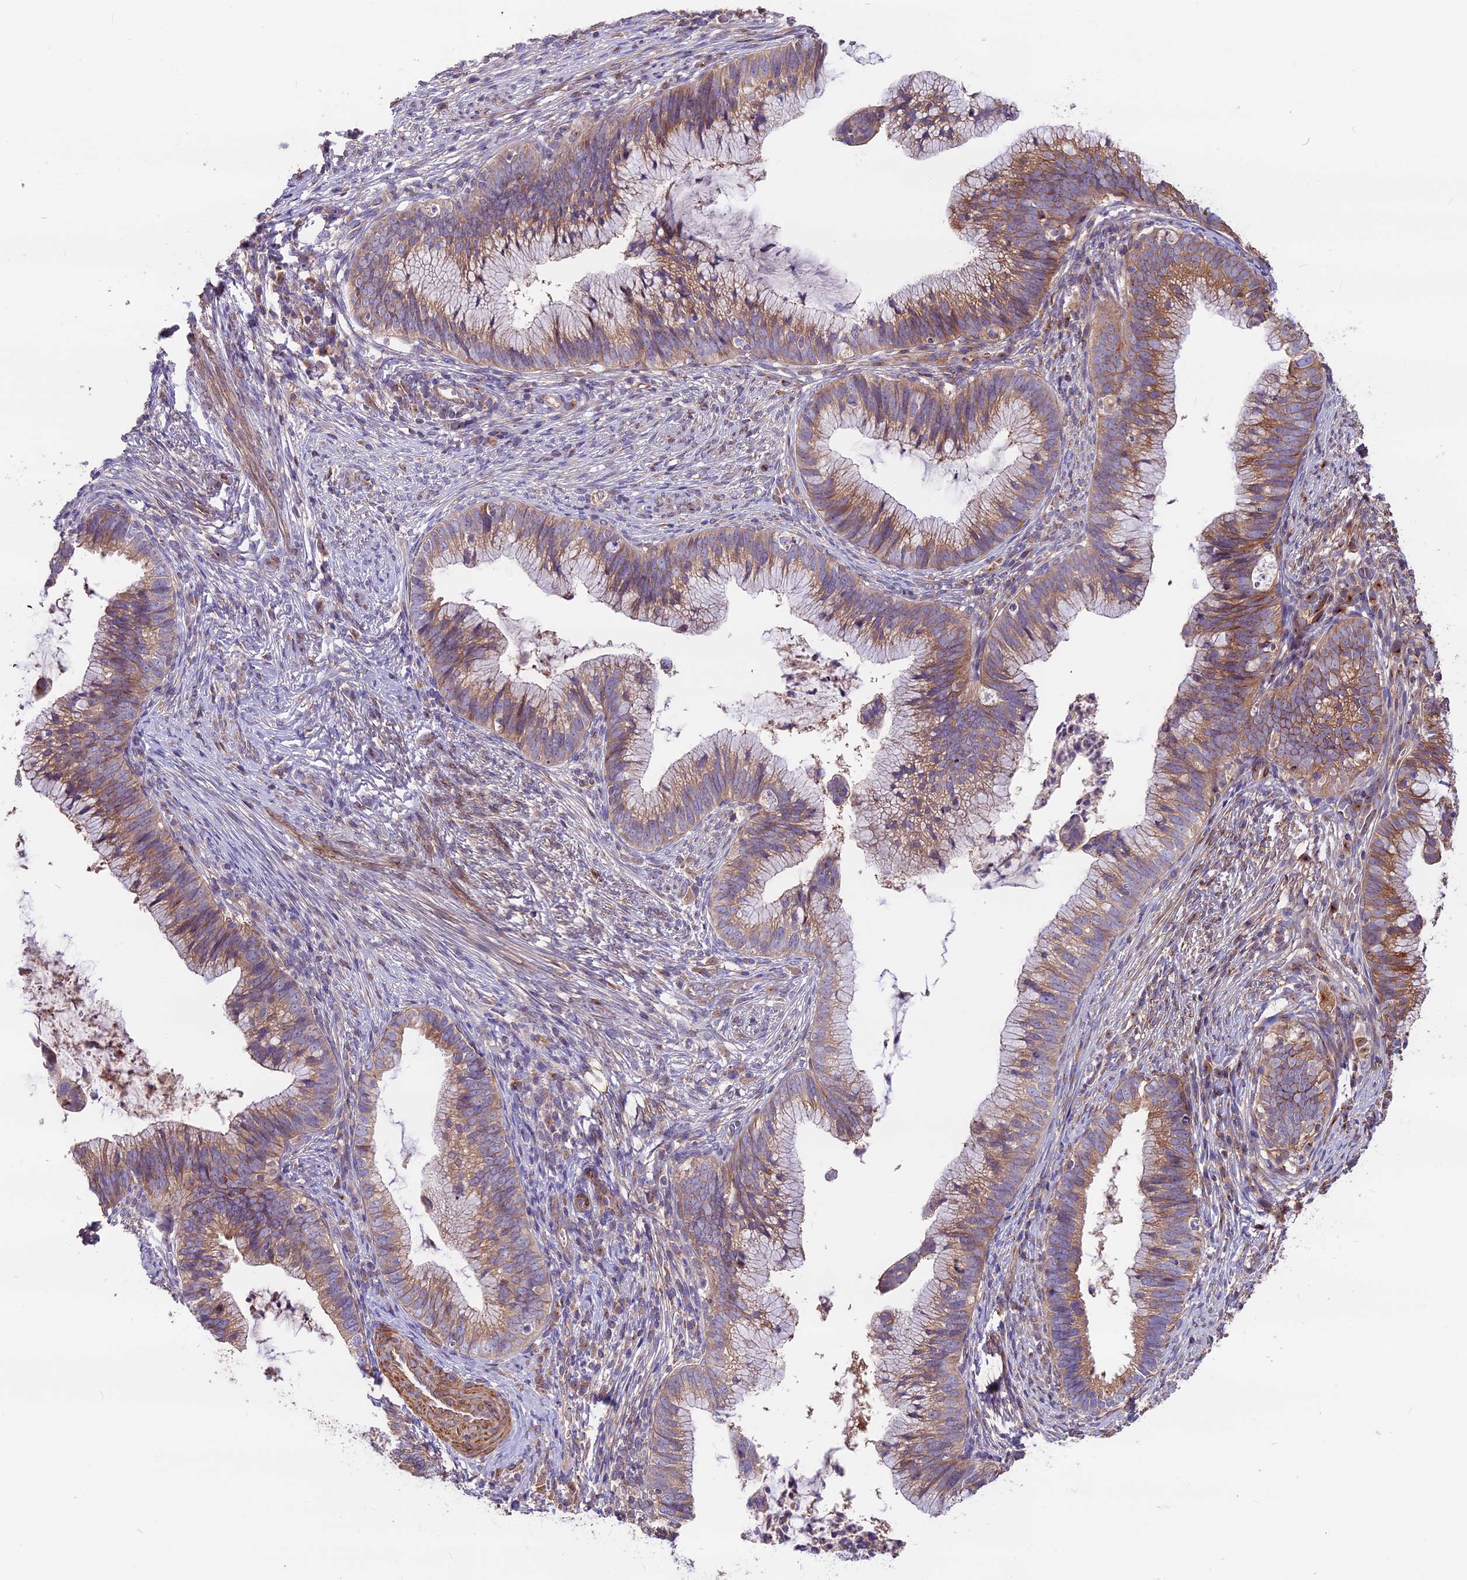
{"staining": {"intensity": "moderate", "quantity": ">75%", "location": "cytoplasmic/membranous"}, "tissue": "cervical cancer", "cell_type": "Tumor cells", "image_type": "cancer", "snomed": [{"axis": "morphology", "description": "Adenocarcinoma, NOS"}, {"axis": "topography", "description": "Cervix"}], "caption": "Adenocarcinoma (cervical) stained with a protein marker shows moderate staining in tumor cells.", "gene": "ANO3", "patient": {"sex": "female", "age": 36}}